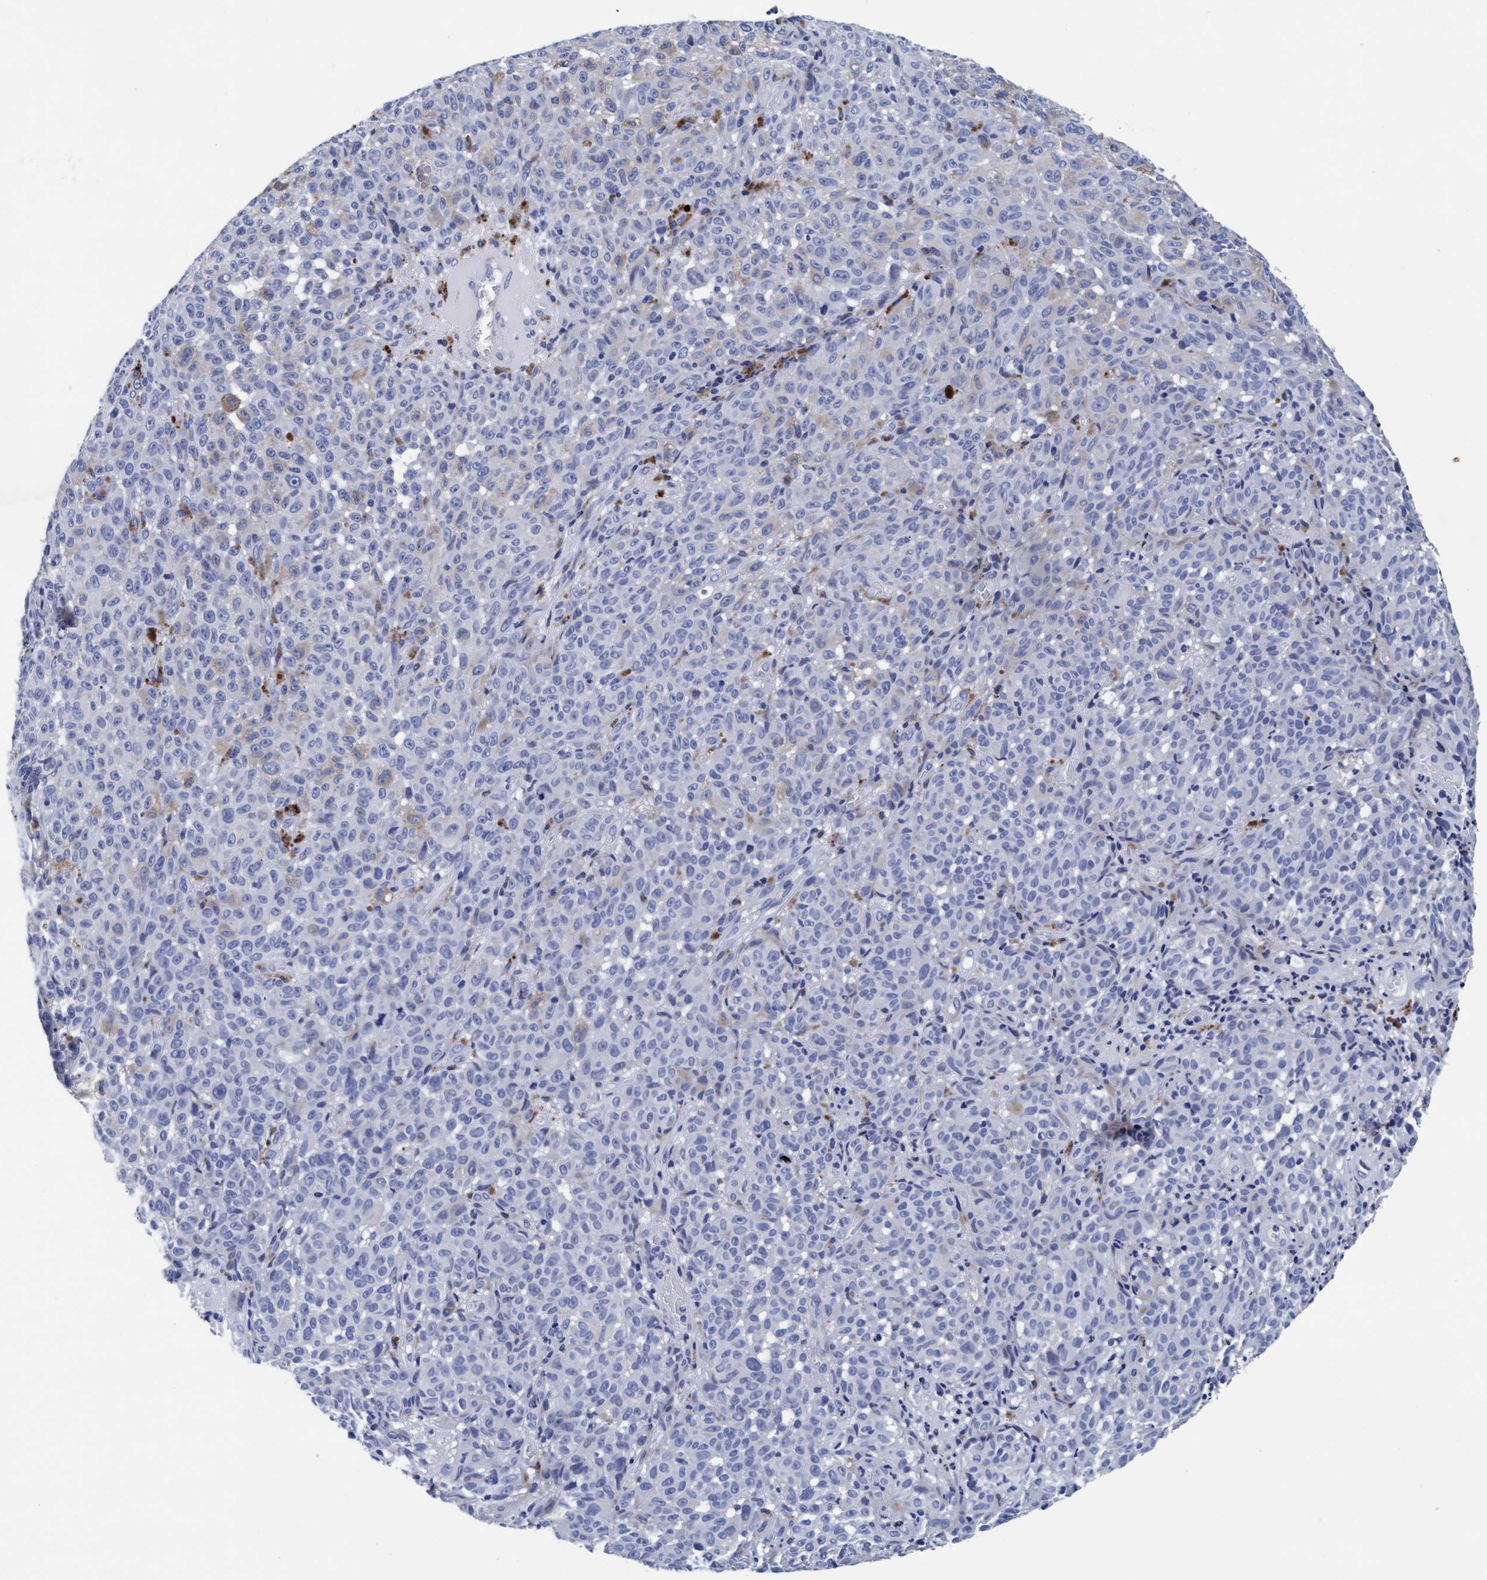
{"staining": {"intensity": "negative", "quantity": "none", "location": "none"}, "tissue": "melanoma", "cell_type": "Tumor cells", "image_type": "cancer", "snomed": [{"axis": "morphology", "description": "Malignant melanoma, NOS"}, {"axis": "topography", "description": "Skin"}], "caption": "High power microscopy micrograph of an immunohistochemistry micrograph of melanoma, revealing no significant positivity in tumor cells.", "gene": "ARSG", "patient": {"sex": "female", "age": 82}}